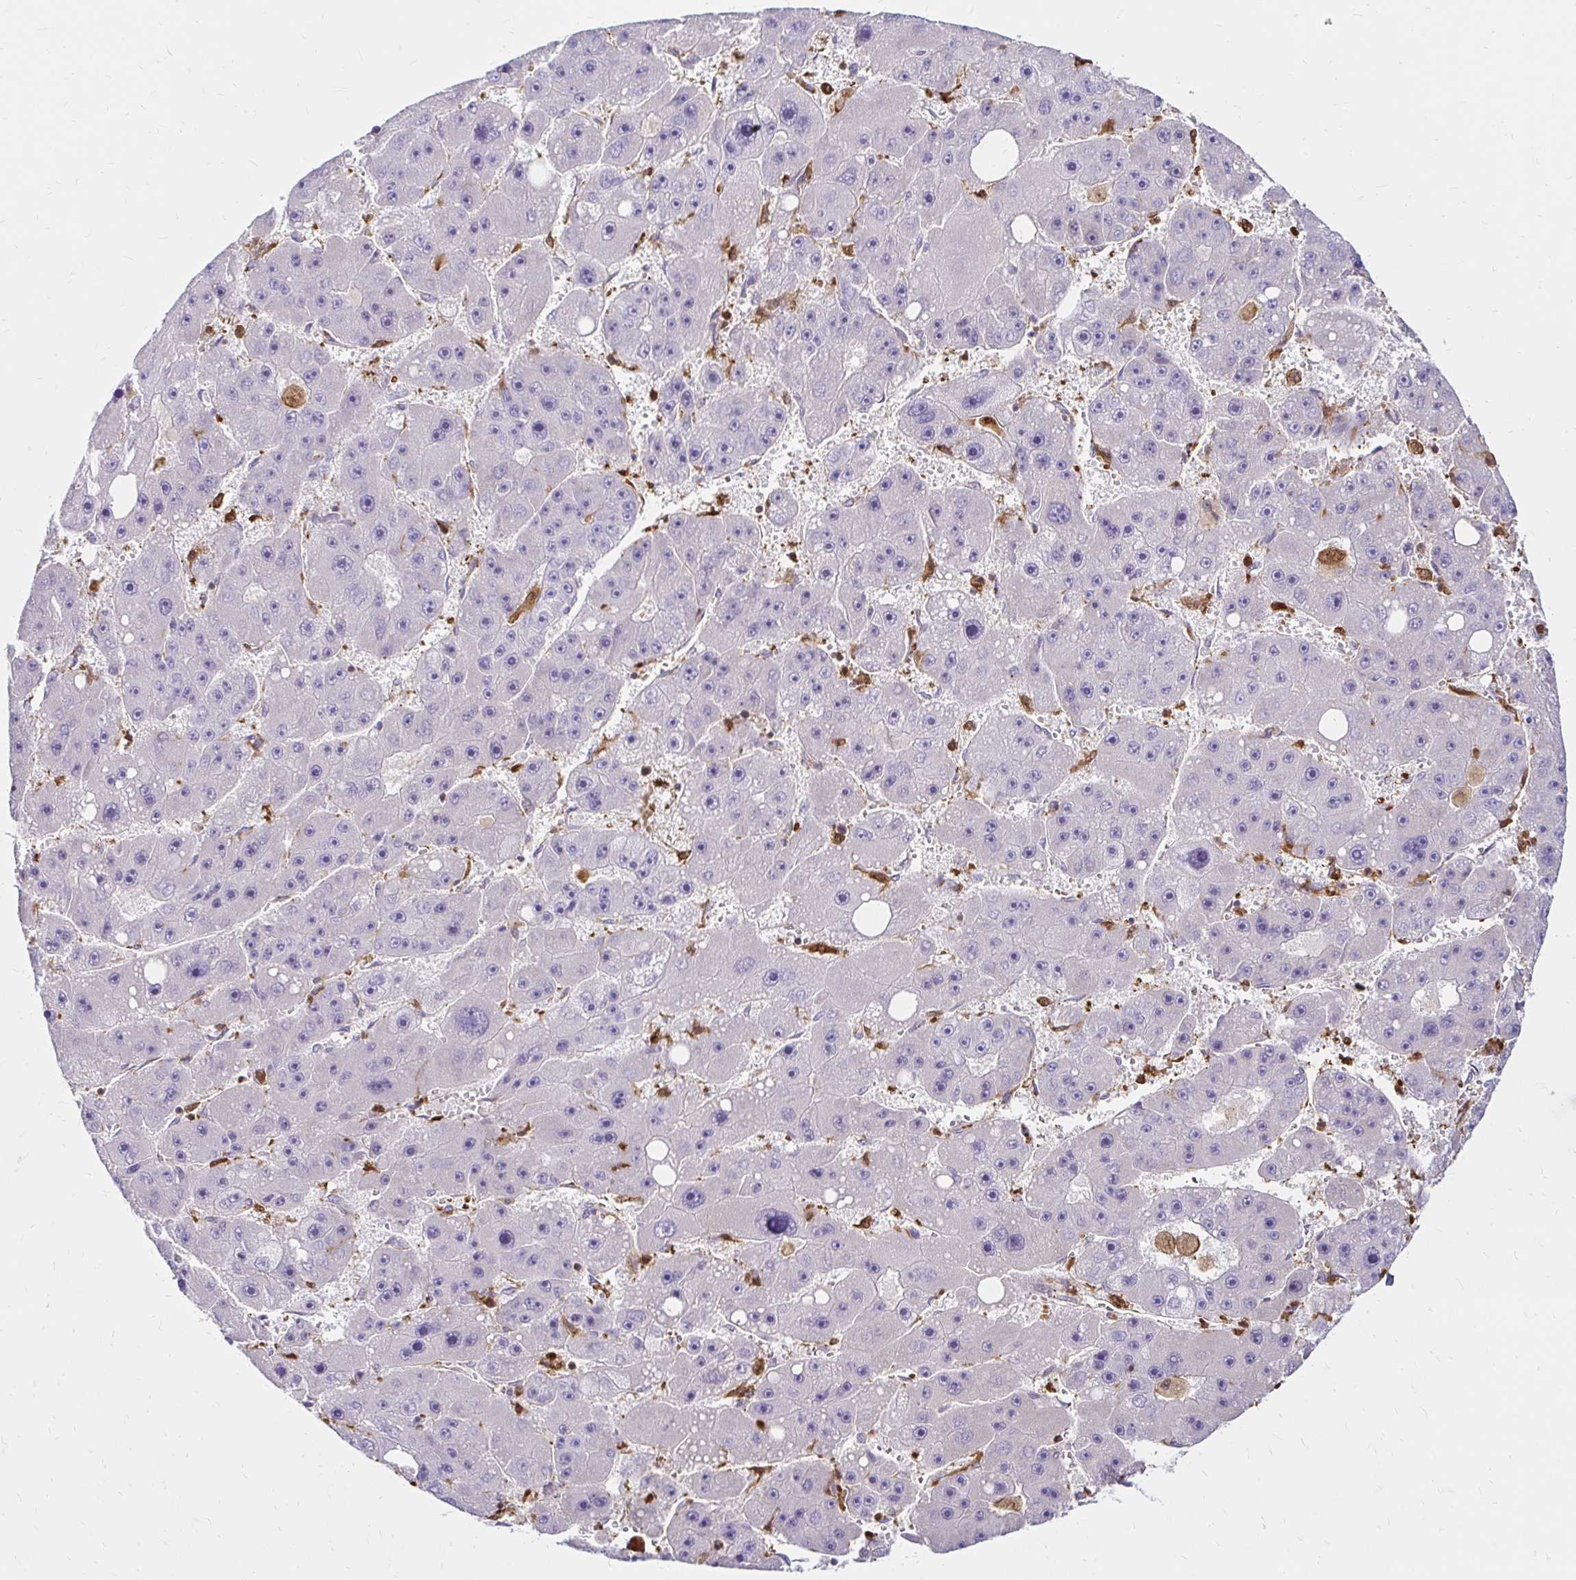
{"staining": {"intensity": "negative", "quantity": "none", "location": "none"}, "tissue": "liver cancer", "cell_type": "Tumor cells", "image_type": "cancer", "snomed": [{"axis": "morphology", "description": "Carcinoma, Hepatocellular, NOS"}, {"axis": "topography", "description": "Liver"}], "caption": "Human liver cancer (hepatocellular carcinoma) stained for a protein using IHC displays no positivity in tumor cells.", "gene": "PYCARD", "patient": {"sex": "female", "age": 61}}